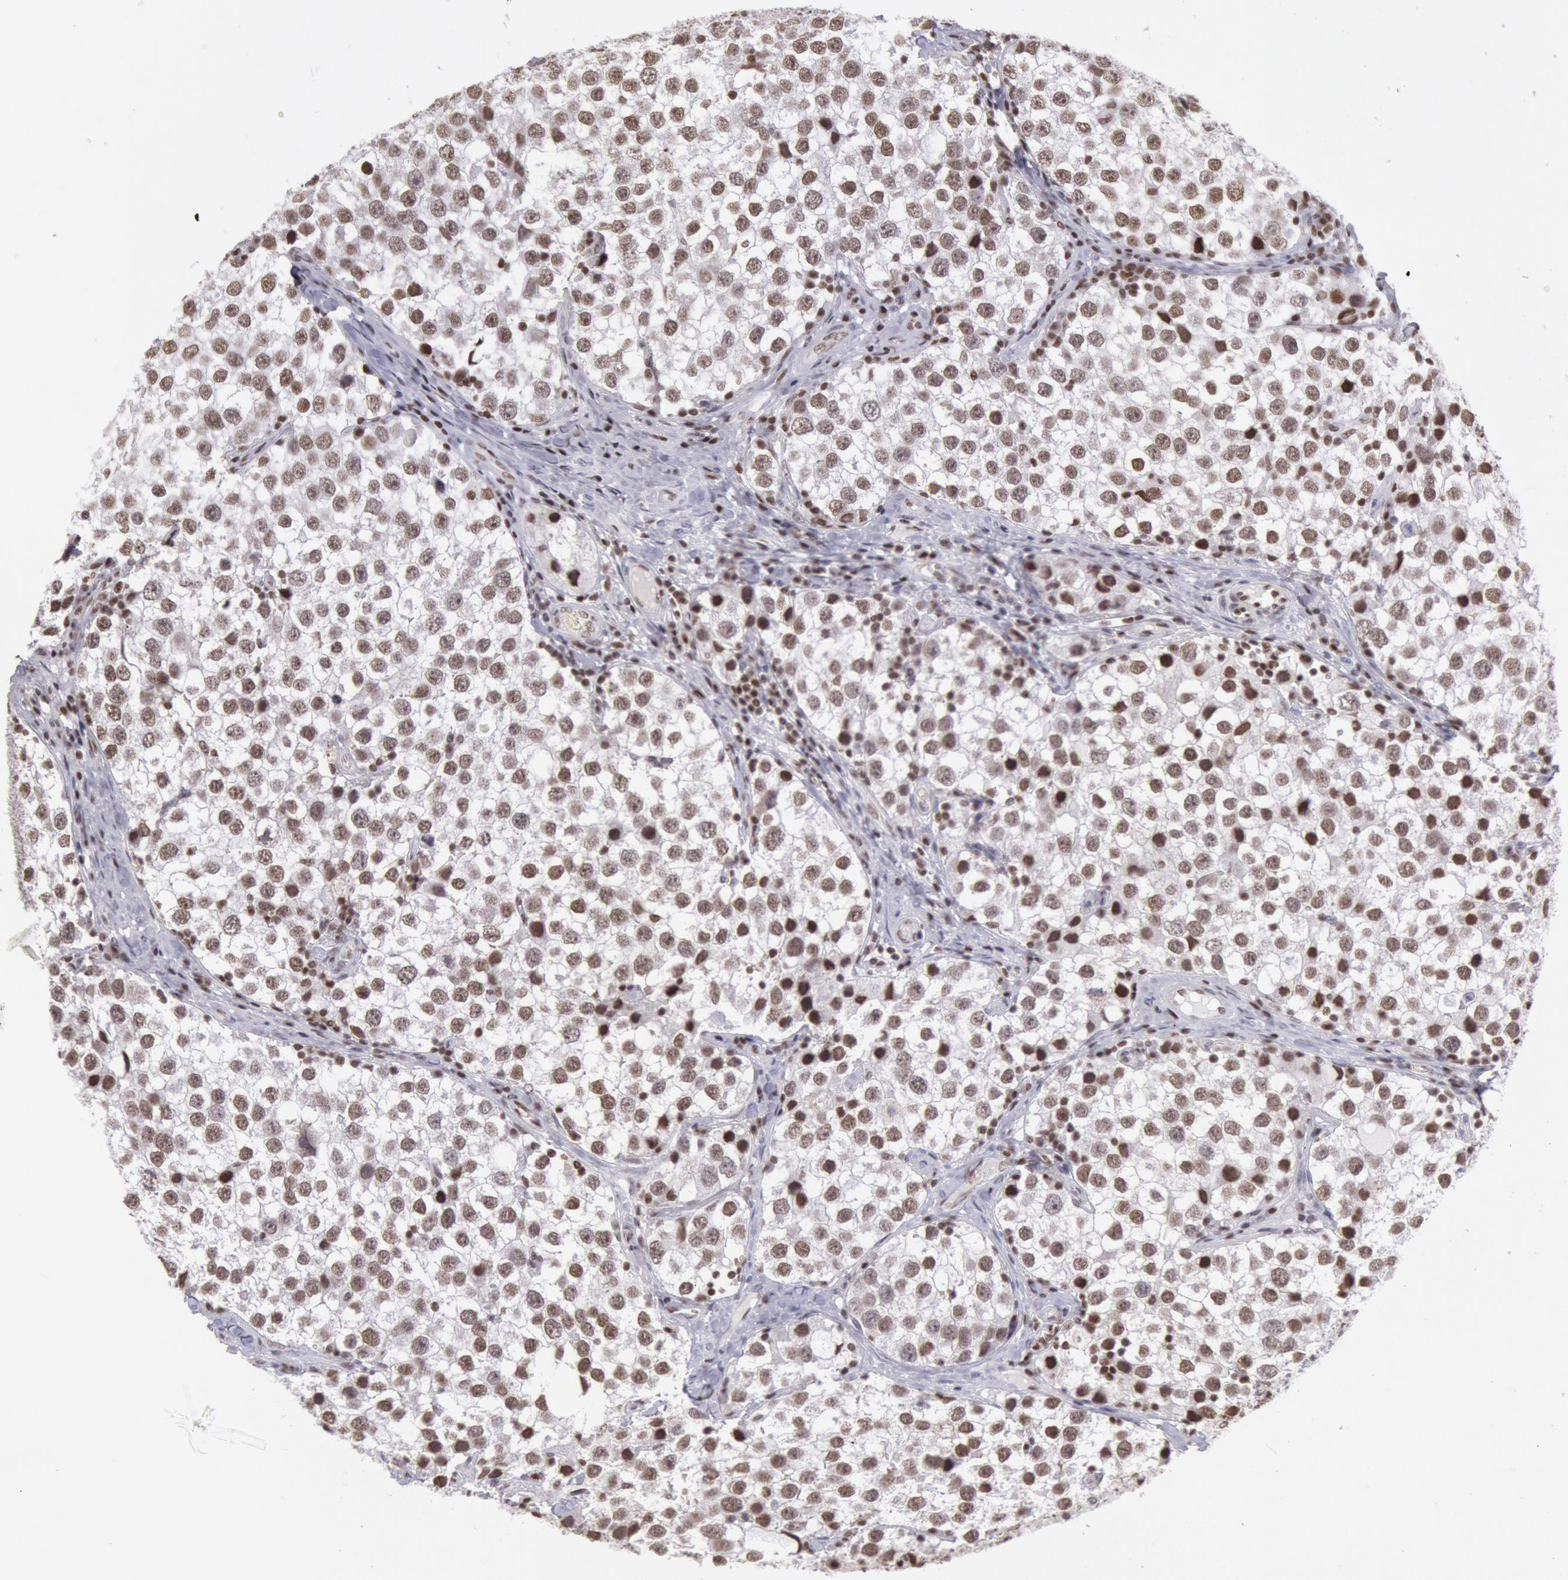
{"staining": {"intensity": "moderate", "quantity": ">75%", "location": "nuclear"}, "tissue": "testis cancer", "cell_type": "Tumor cells", "image_type": "cancer", "snomed": [{"axis": "morphology", "description": "Seminoma, NOS"}, {"axis": "topography", "description": "Testis"}], "caption": "Human testis cancer (seminoma) stained for a protein (brown) shows moderate nuclear positive expression in about >75% of tumor cells.", "gene": "NKAP", "patient": {"sex": "male", "age": 39}}